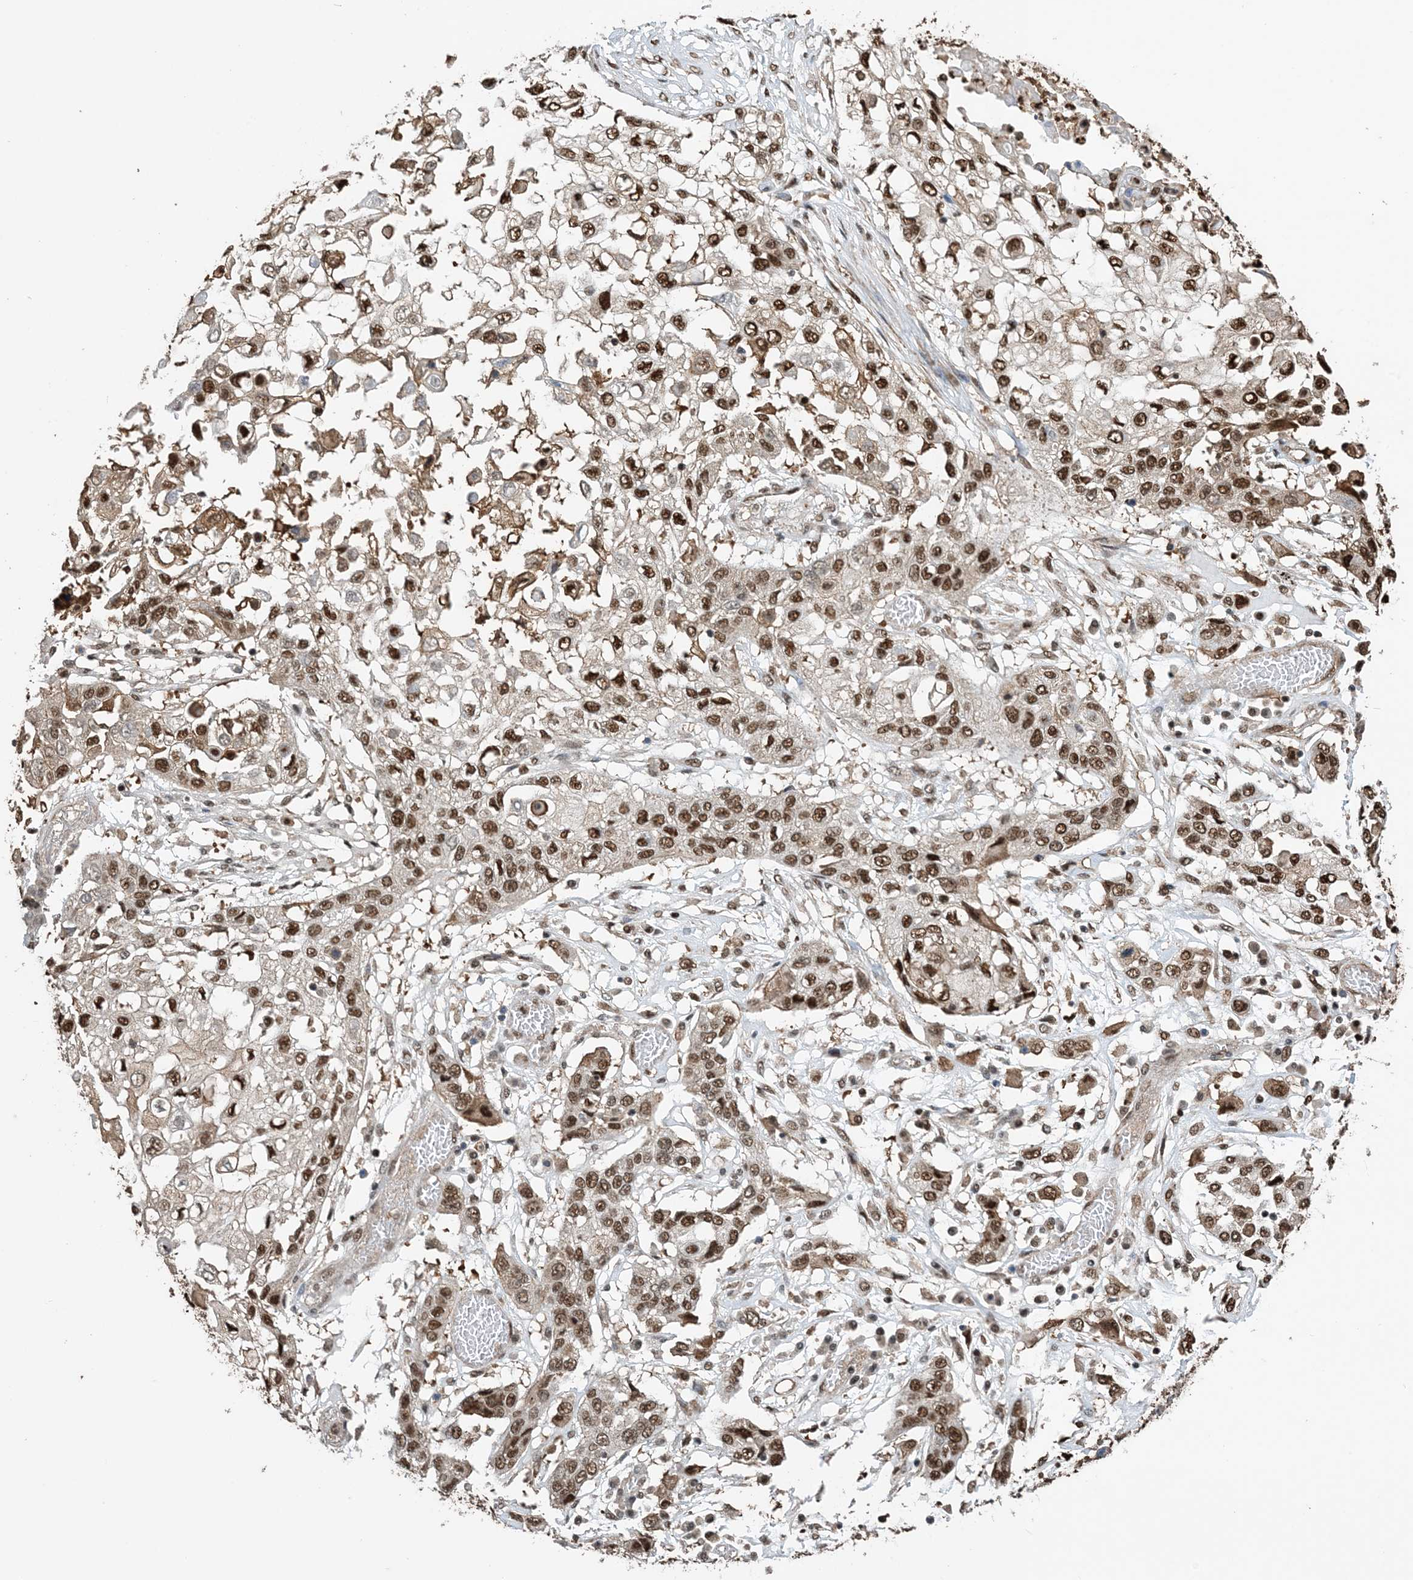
{"staining": {"intensity": "moderate", "quantity": ">75%", "location": "nuclear"}, "tissue": "lung cancer", "cell_type": "Tumor cells", "image_type": "cancer", "snomed": [{"axis": "morphology", "description": "Squamous cell carcinoma, NOS"}, {"axis": "topography", "description": "Lung"}], "caption": "Moderate nuclear staining is identified in about >75% of tumor cells in lung cancer. (DAB = brown stain, brightfield microscopy at high magnification).", "gene": "HSPA1A", "patient": {"sex": "male", "age": 71}}